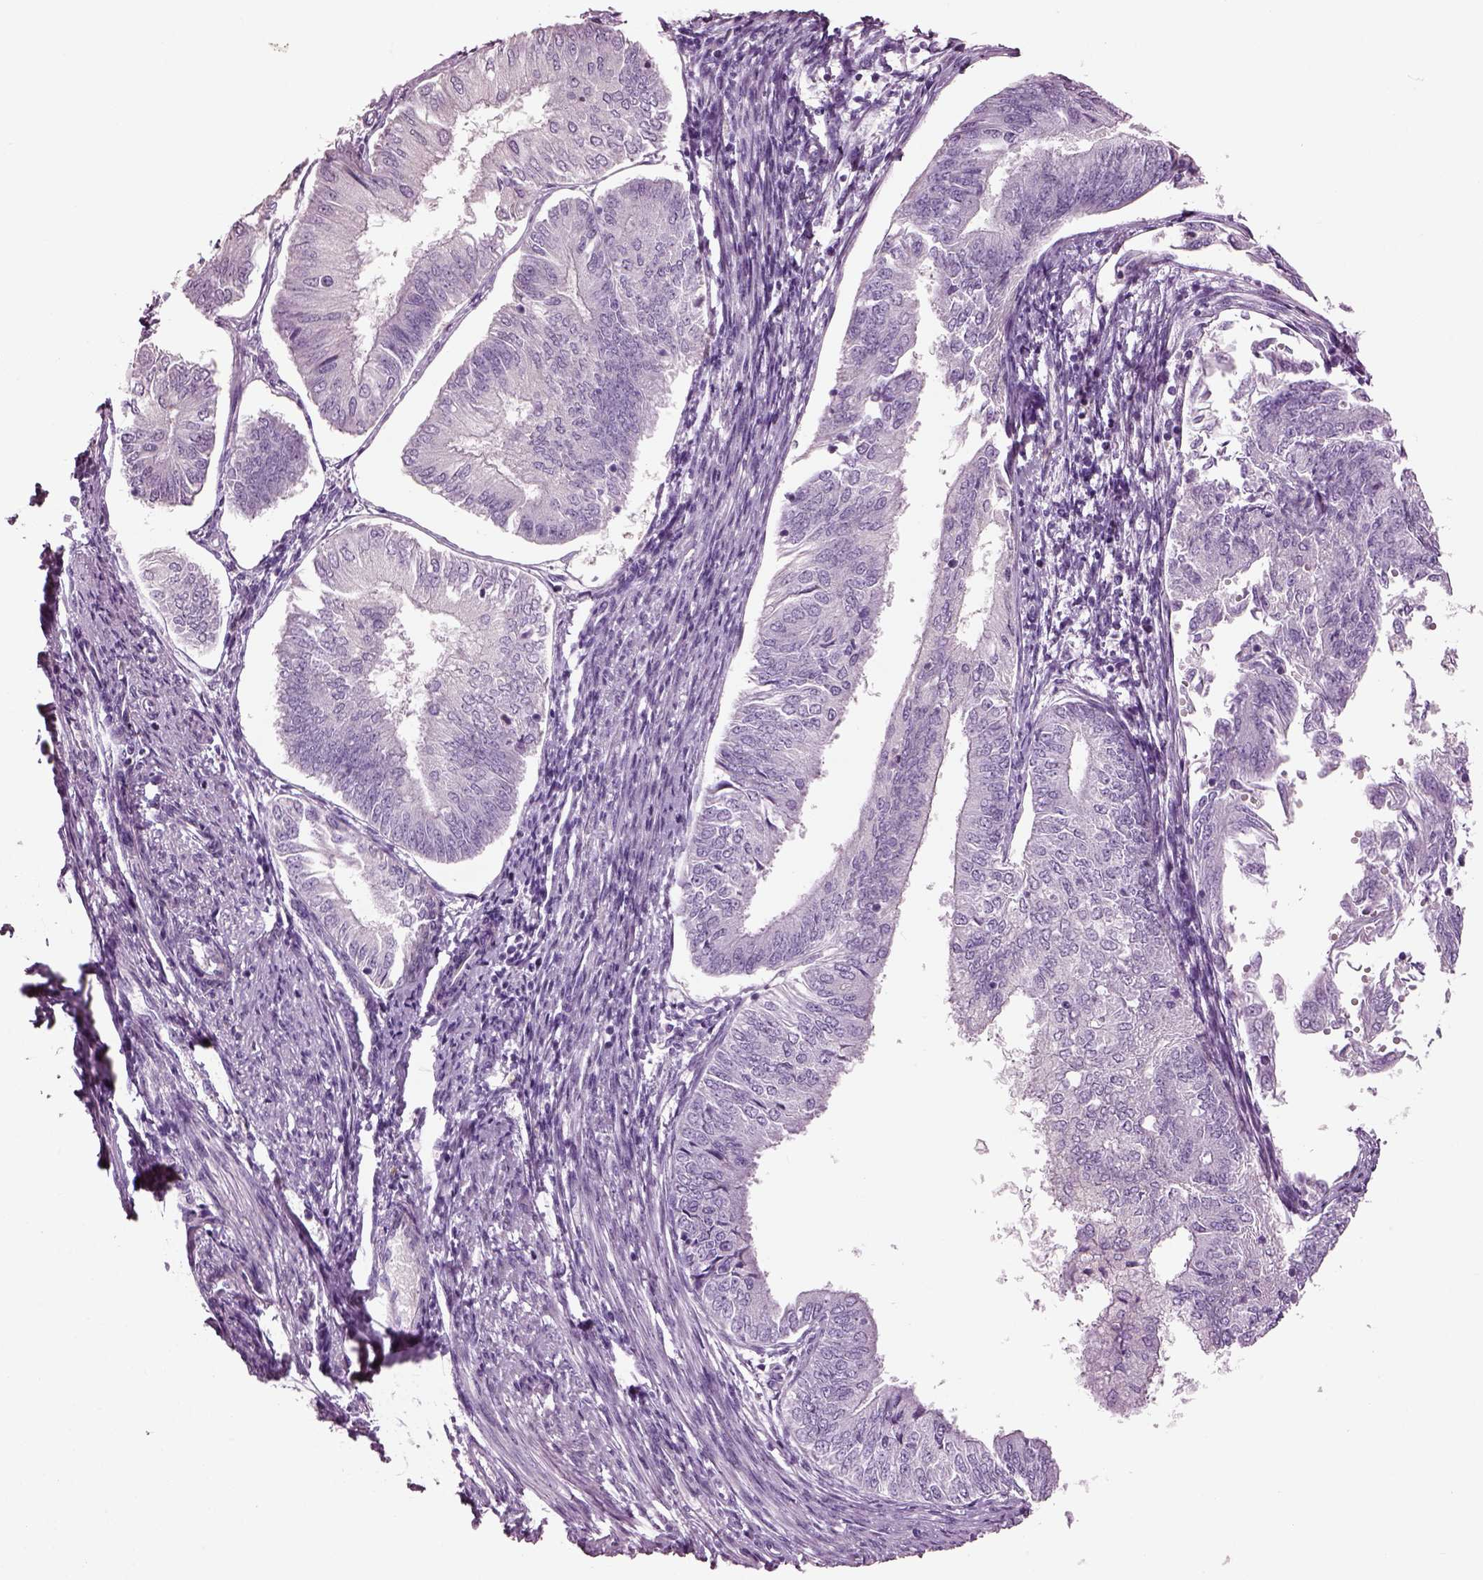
{"staining": {"intensity": "negative", "quantity": "none", "location": "none"}, "tissue": "endometrial cancer", "cell_type": "Tumor cells", "image_type": "cancer", "snomed": [{"axis": "morphology", "description": "Adenocarcinoma, NOS"}, {"axis": "topography", "description": "Endometrium"}], "caption": "A photomicrograph of adenocarcinoma (endometrial) stained for a protein demonstrates no brown staining in tumor cells.", "gene": "GUCA1A", "patient": {"sex": "female", "age": 58}}